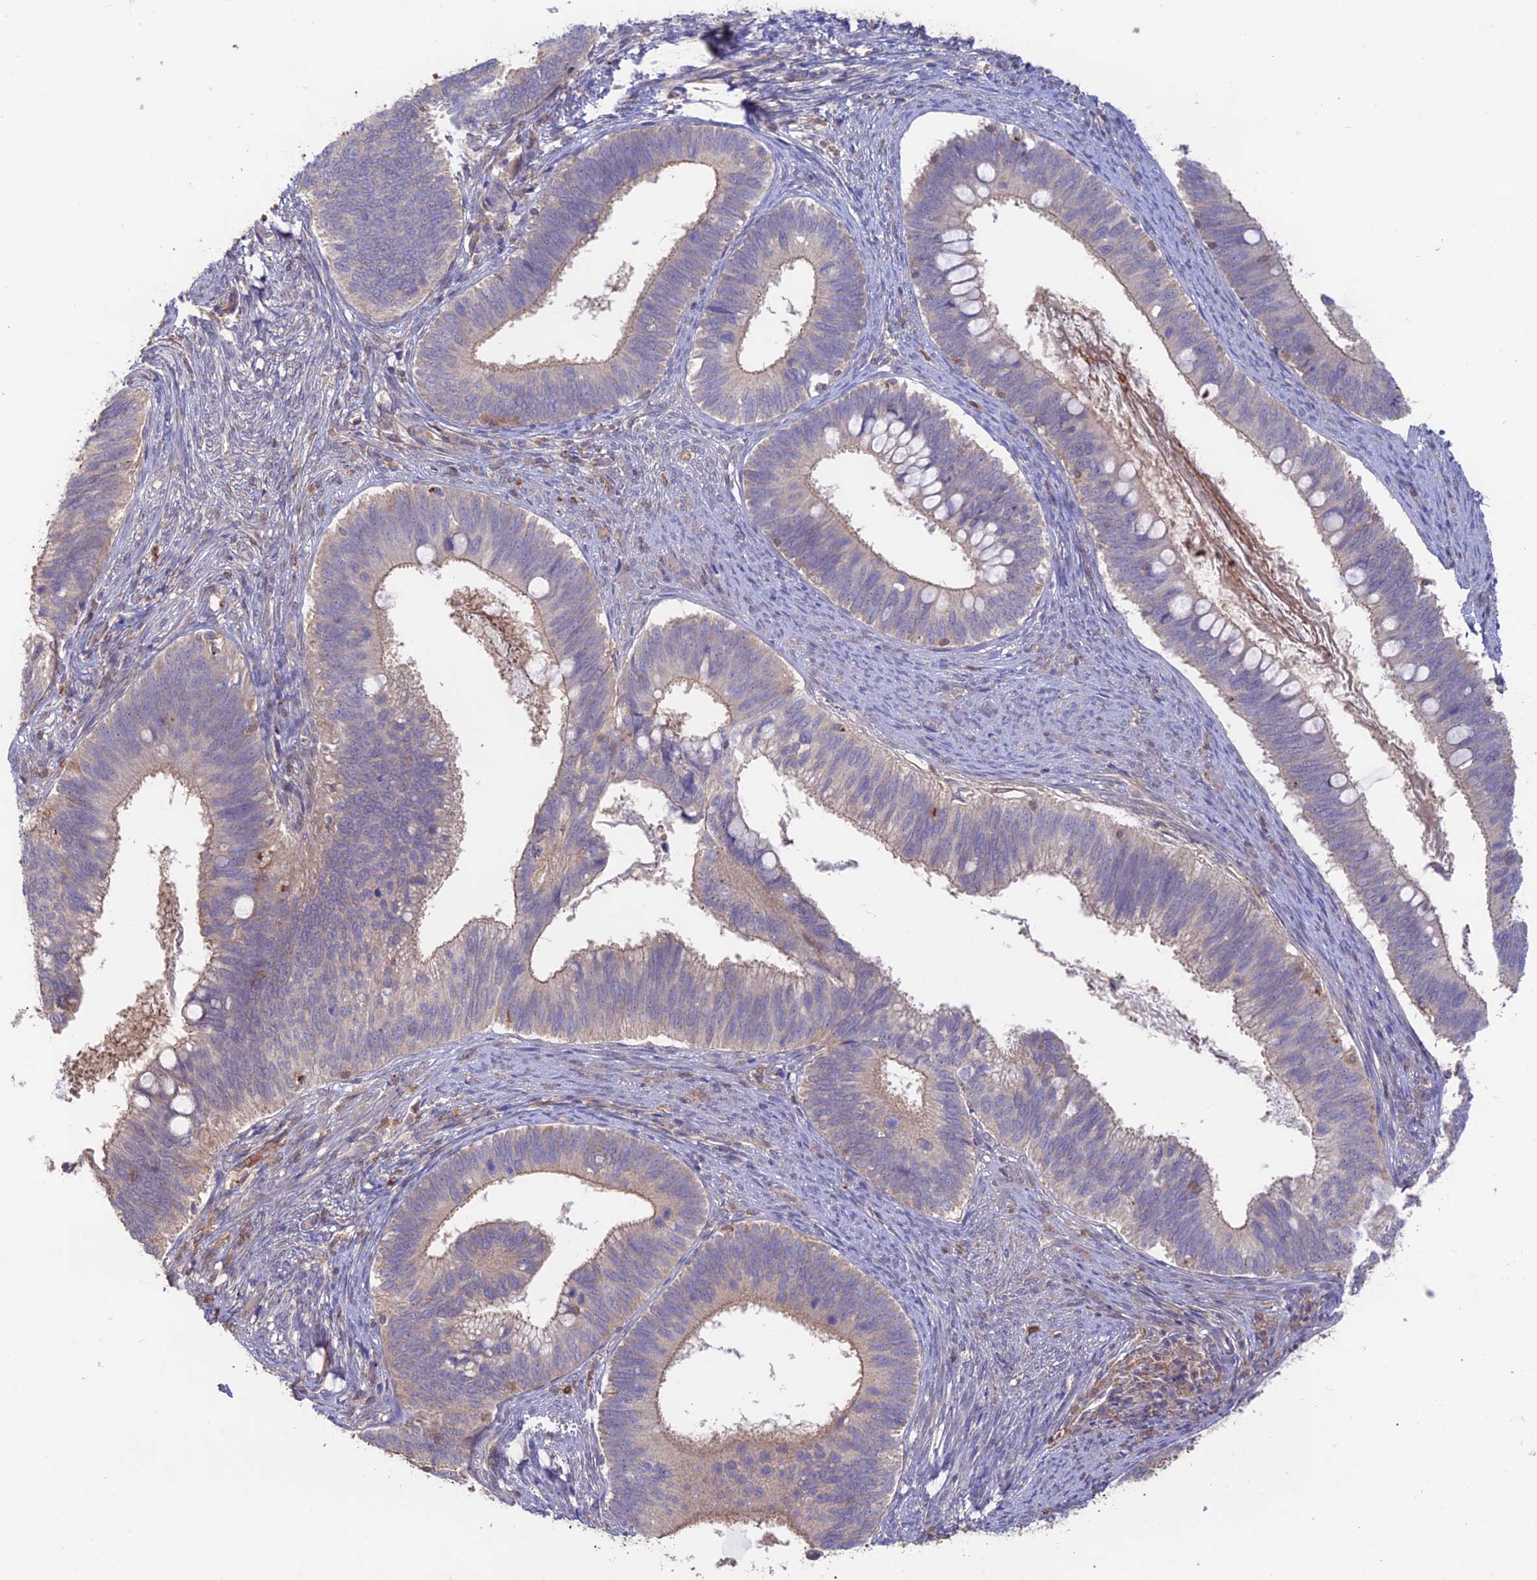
{"staining": {"intensity": "weak", "quantity": "<25%", "location": "cytoplasmic/membranous"}, "tissue": "cervical cancer", "cell_type": "Tumor cells", "image_type": "cancer", "snomed": [{"axis": "morphology", "description": "Adenocarcinoma, NOS"}, {"axis": "topography", "description": "Cervix"}], "caption": "Tumor cells are negative for protein expression in human adenocarcinoma (cervical).", "gene": "CLCF1", "patient": {"sex": "female", "age": 42}}